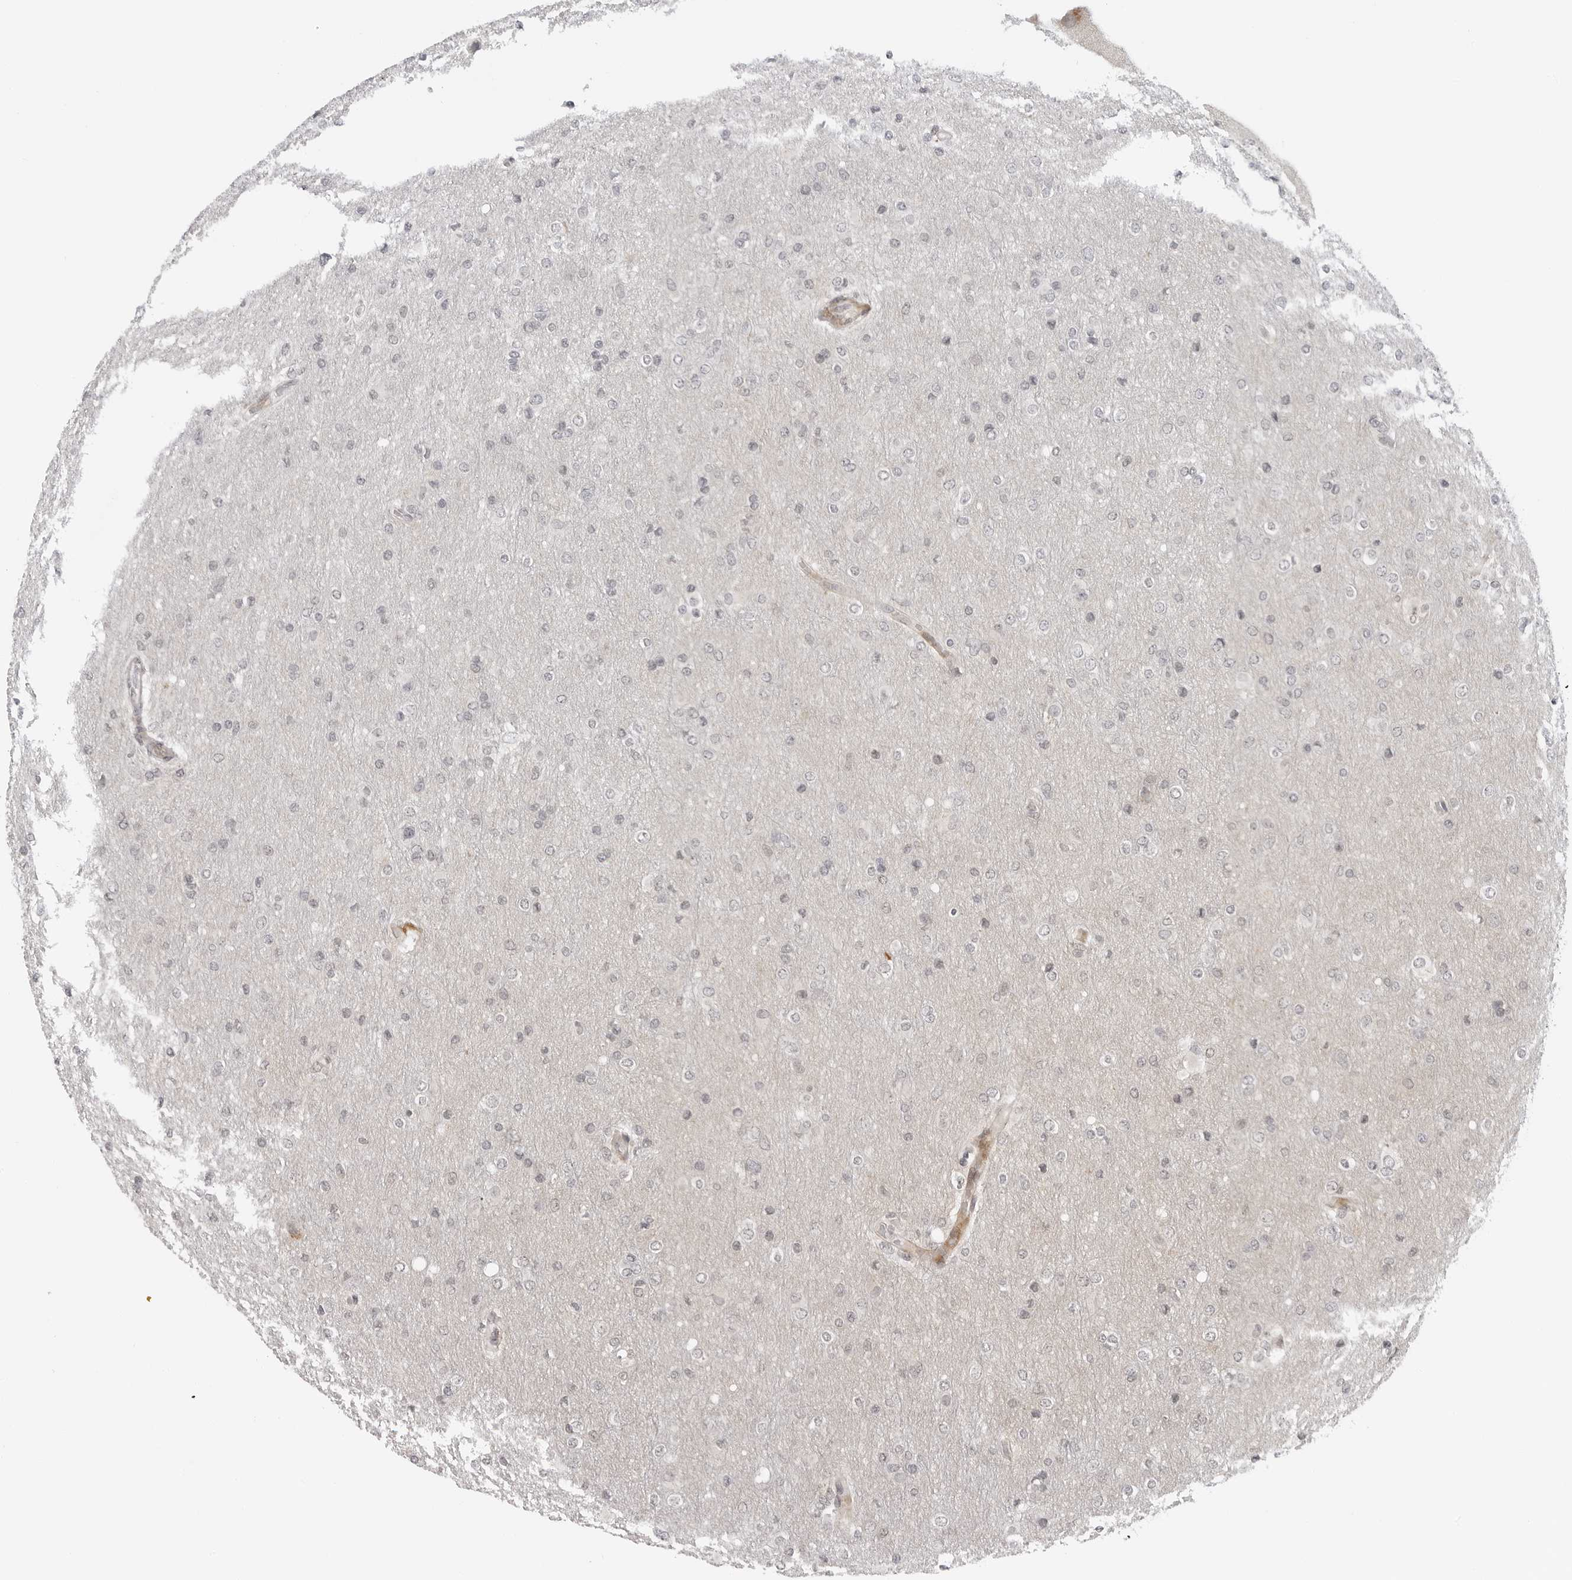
{"staining": {"intensity": "negative", "quantity": "none", "location": "none"}, "tissue": "glioma", "cell_type": "Tumor cells", "image_type": "cancer", "snomed": [{"axis": "morphology", "description": "Glioma, malignant, High grade"}, {"axis": "topography", "description": "Cerebral cortex"}], "caption": "Immunohistochemical staining of glioma shows no significant positivity in tumor cells.", "gene": "ADAMTS5", "patient": {"sex": "female", "age": 36}}